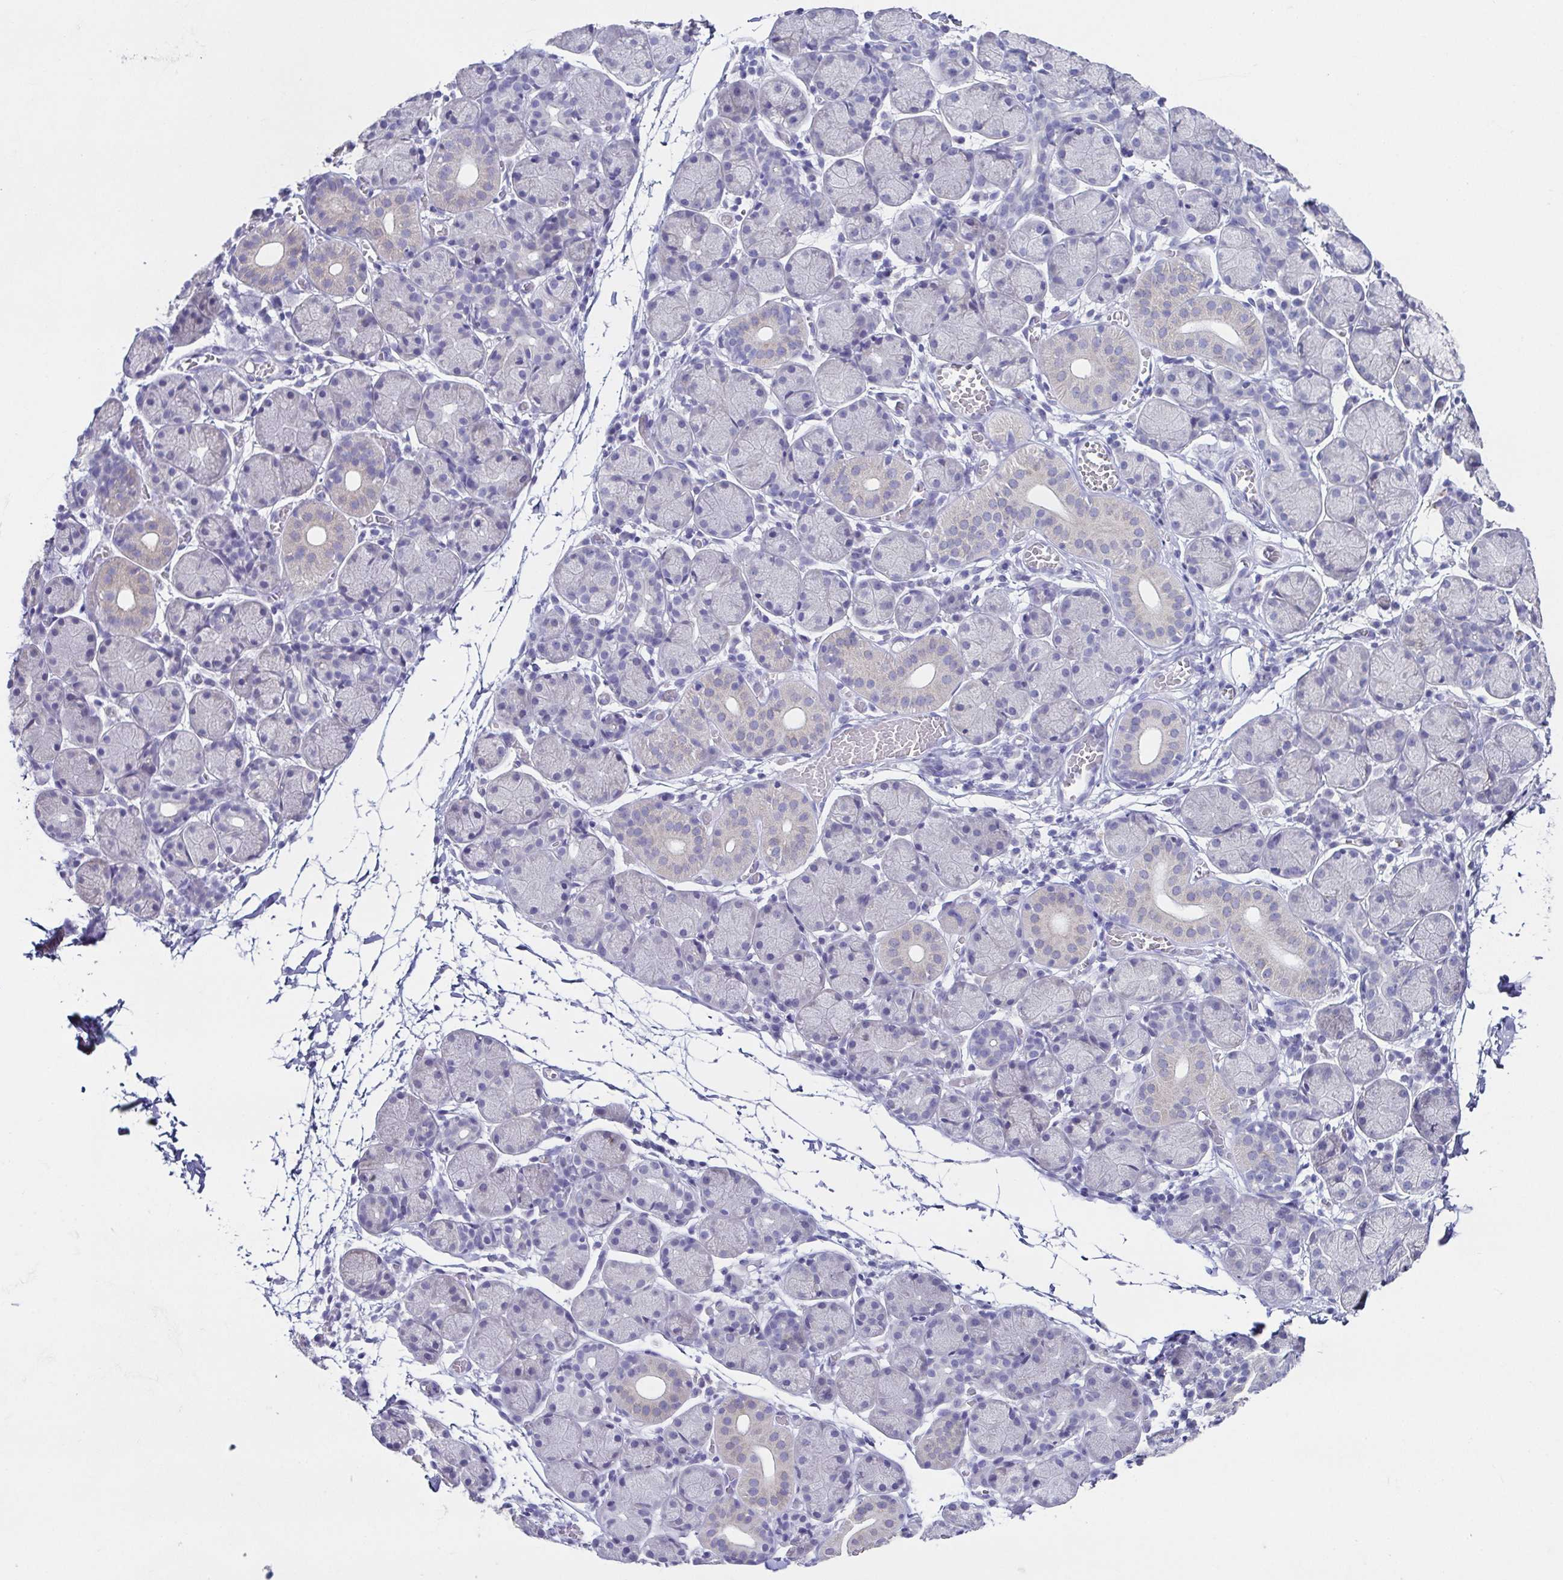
{"staining": {"intensity": "weak", "quantity": "<25%", "location": "cytoplasmic/membranous"}, "tissue": "salivary gland", "cell_type": "Glandular cells", "image_type": "normal", "snomed": [{"axis": "morphology", "description": "Normal tissue, NOS"}, {"axis": "topography", "description": "Salivary gland"}], "caption": "A photomicrograph of salivary gland stained for a protein shows no brown staining in glandular cells. (DAB (3,3'-diaminobenzidine) immunohistochemistry with hematoxylin counter stain).", "gene": "RDH11", "patient": {"sex": "female", "age": 24}}